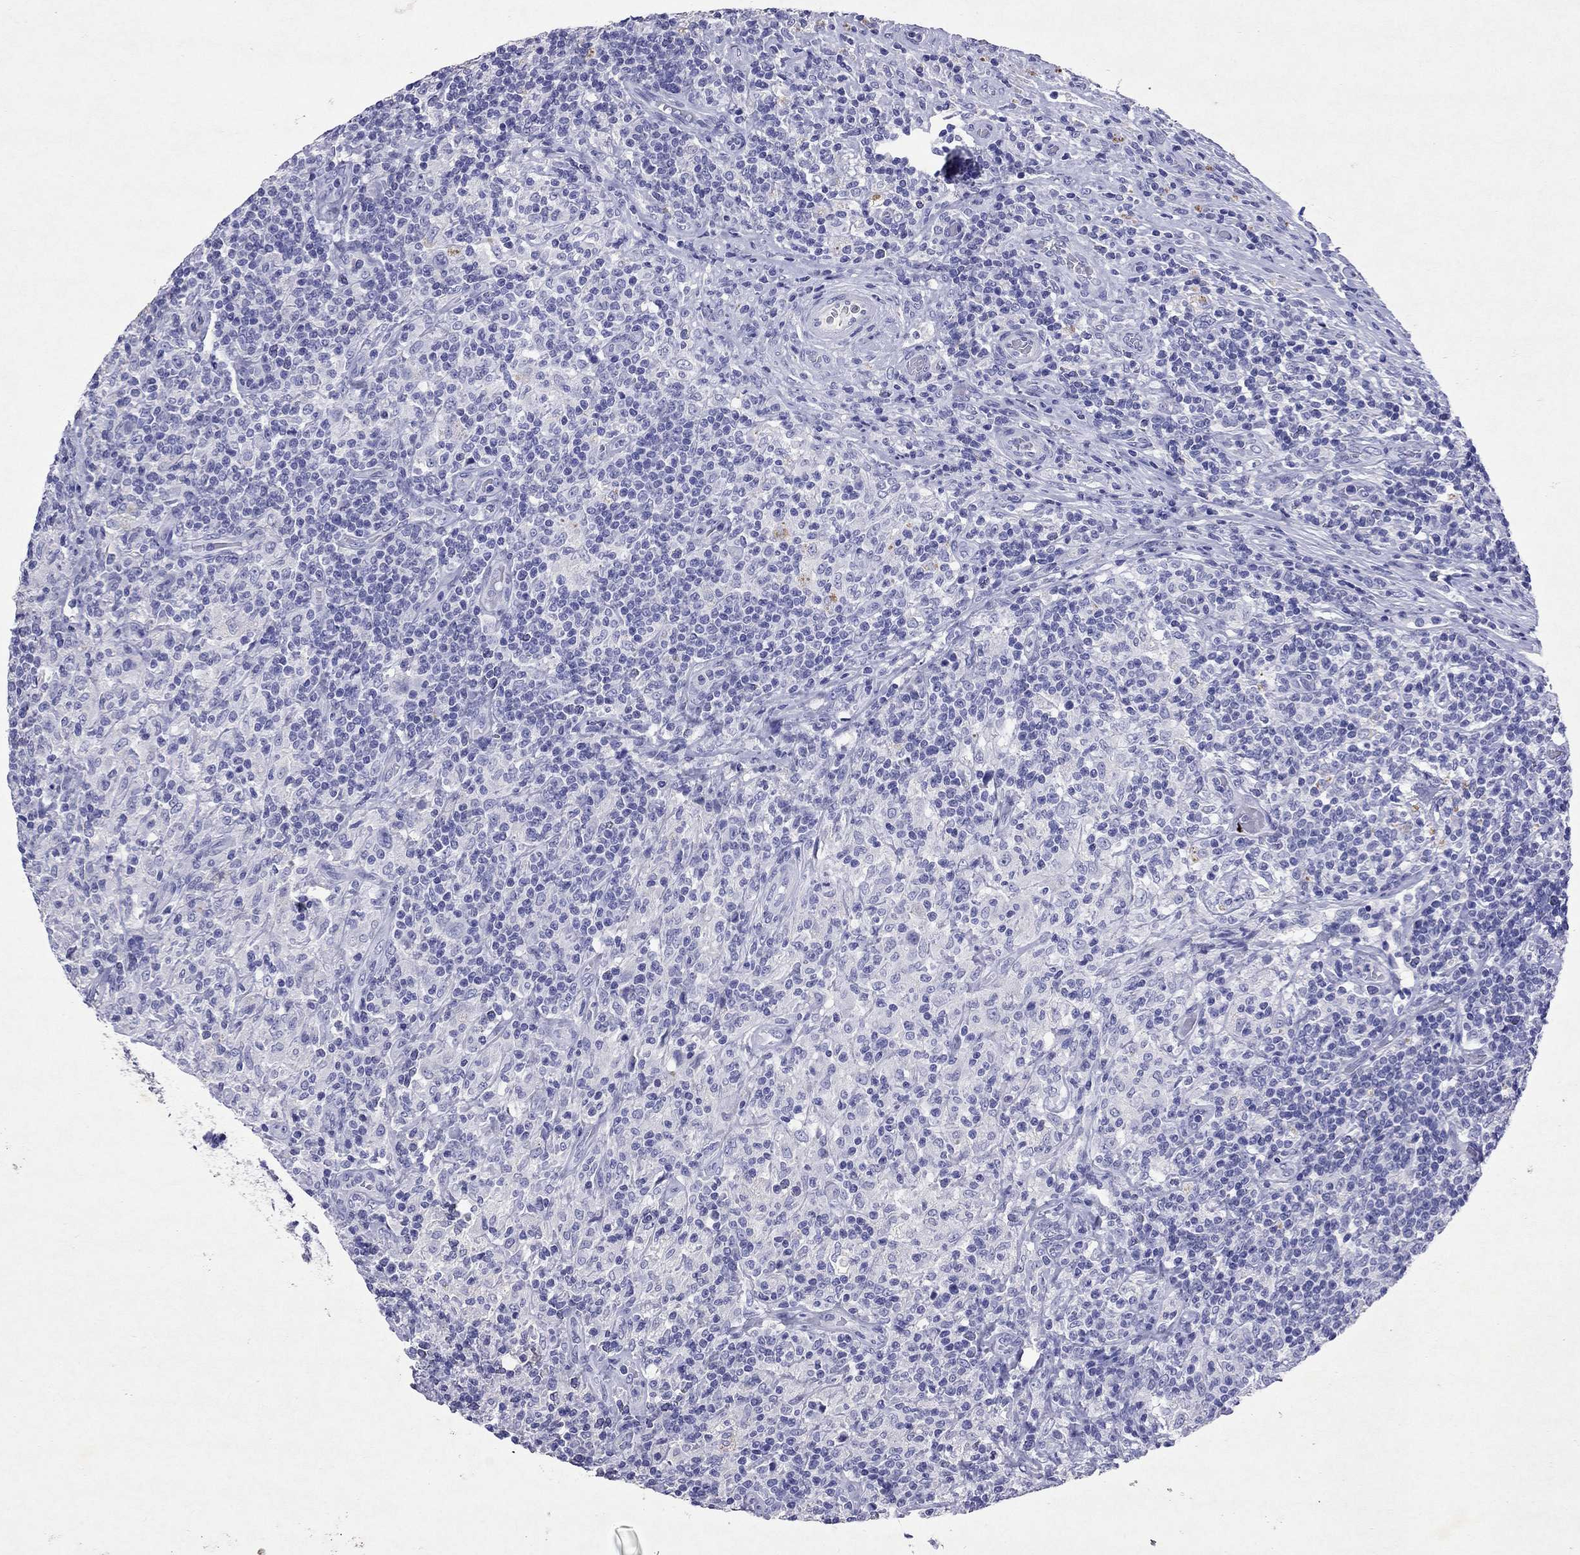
{"staining": {"intensity": "negative", "quantity": "none", "location": "none"}, "tissue": "lymphoma", "cell_type": "Tumor cells", "image_type": "cancer", "snomed": [{"axis": "morphology", "description": "Hodgkin's disease, NOS"}, {"axis": "topography", "description": "Lymph node"}], "caption": "The micrograph exhibits no staining of tumor cells in lymphoma. (Immunohistochemistry (ihc), brightfield microscopy, high magnification).", "gene": "ARMC12", "patient": {"sex": "male", "age": 70}}